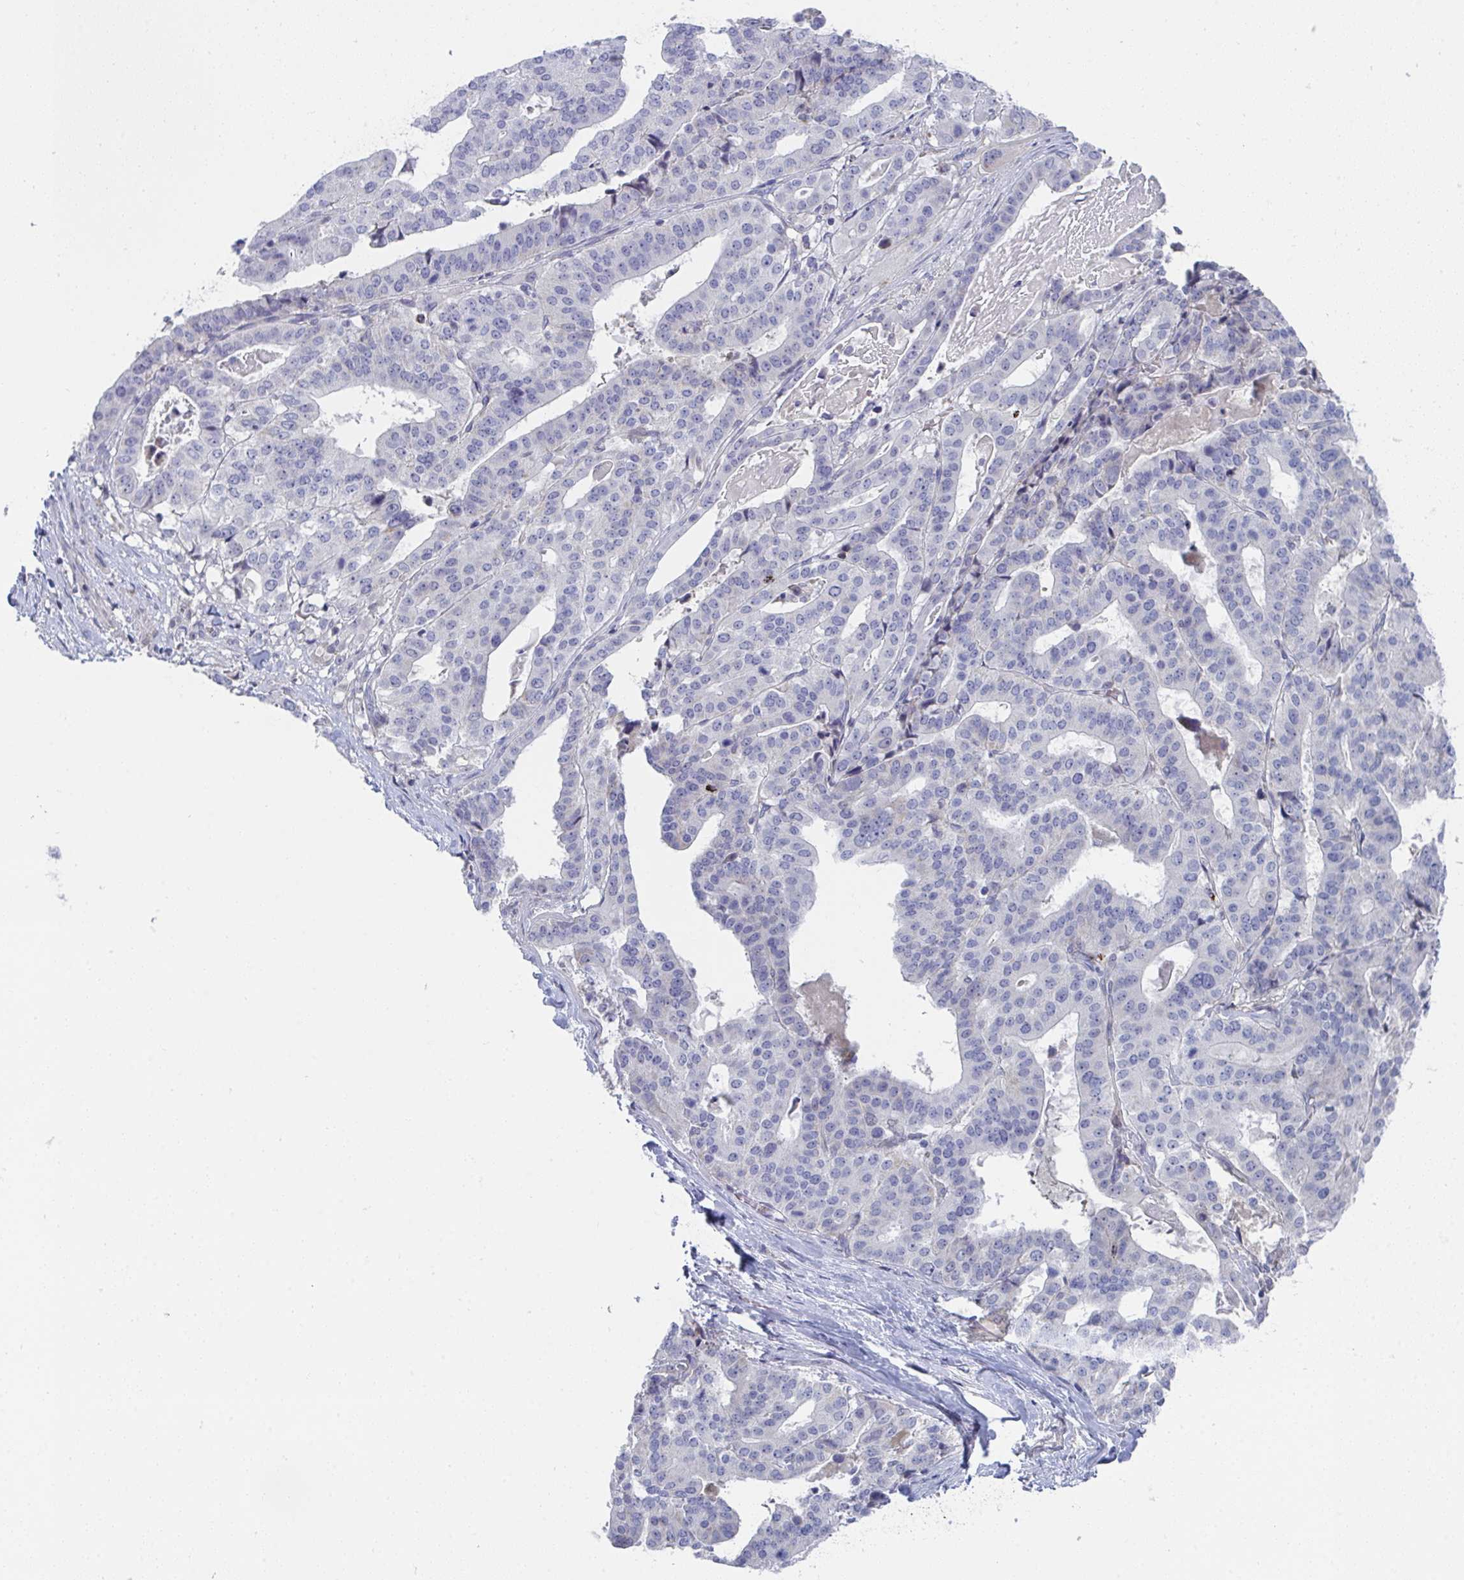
{"staining": {"intensity": "negative", "quantity": "none", "location": "none"}, "tissue": "stomach cancer", "cell_type": "Tumor cells", "image_type": "cancer", "snomed": [{"axis": "morphology", "description": "Adenocarcinoma, NOS"}, {"axis": "topography", "description": "Stomach"}], "caption": "DAB (3,3'-diaminobenzidine) immunohistochemical staining of adenocarcinoma (stomach) exhibits no significant expression in tumor cells. (DAB (3,3'-diaminobenzidine) immunohistochemistry (IHC) visualized using brightfield microscopy, high magnification).", "gene": "VWDE", "patient": {"sex": "male", "age": 48}}